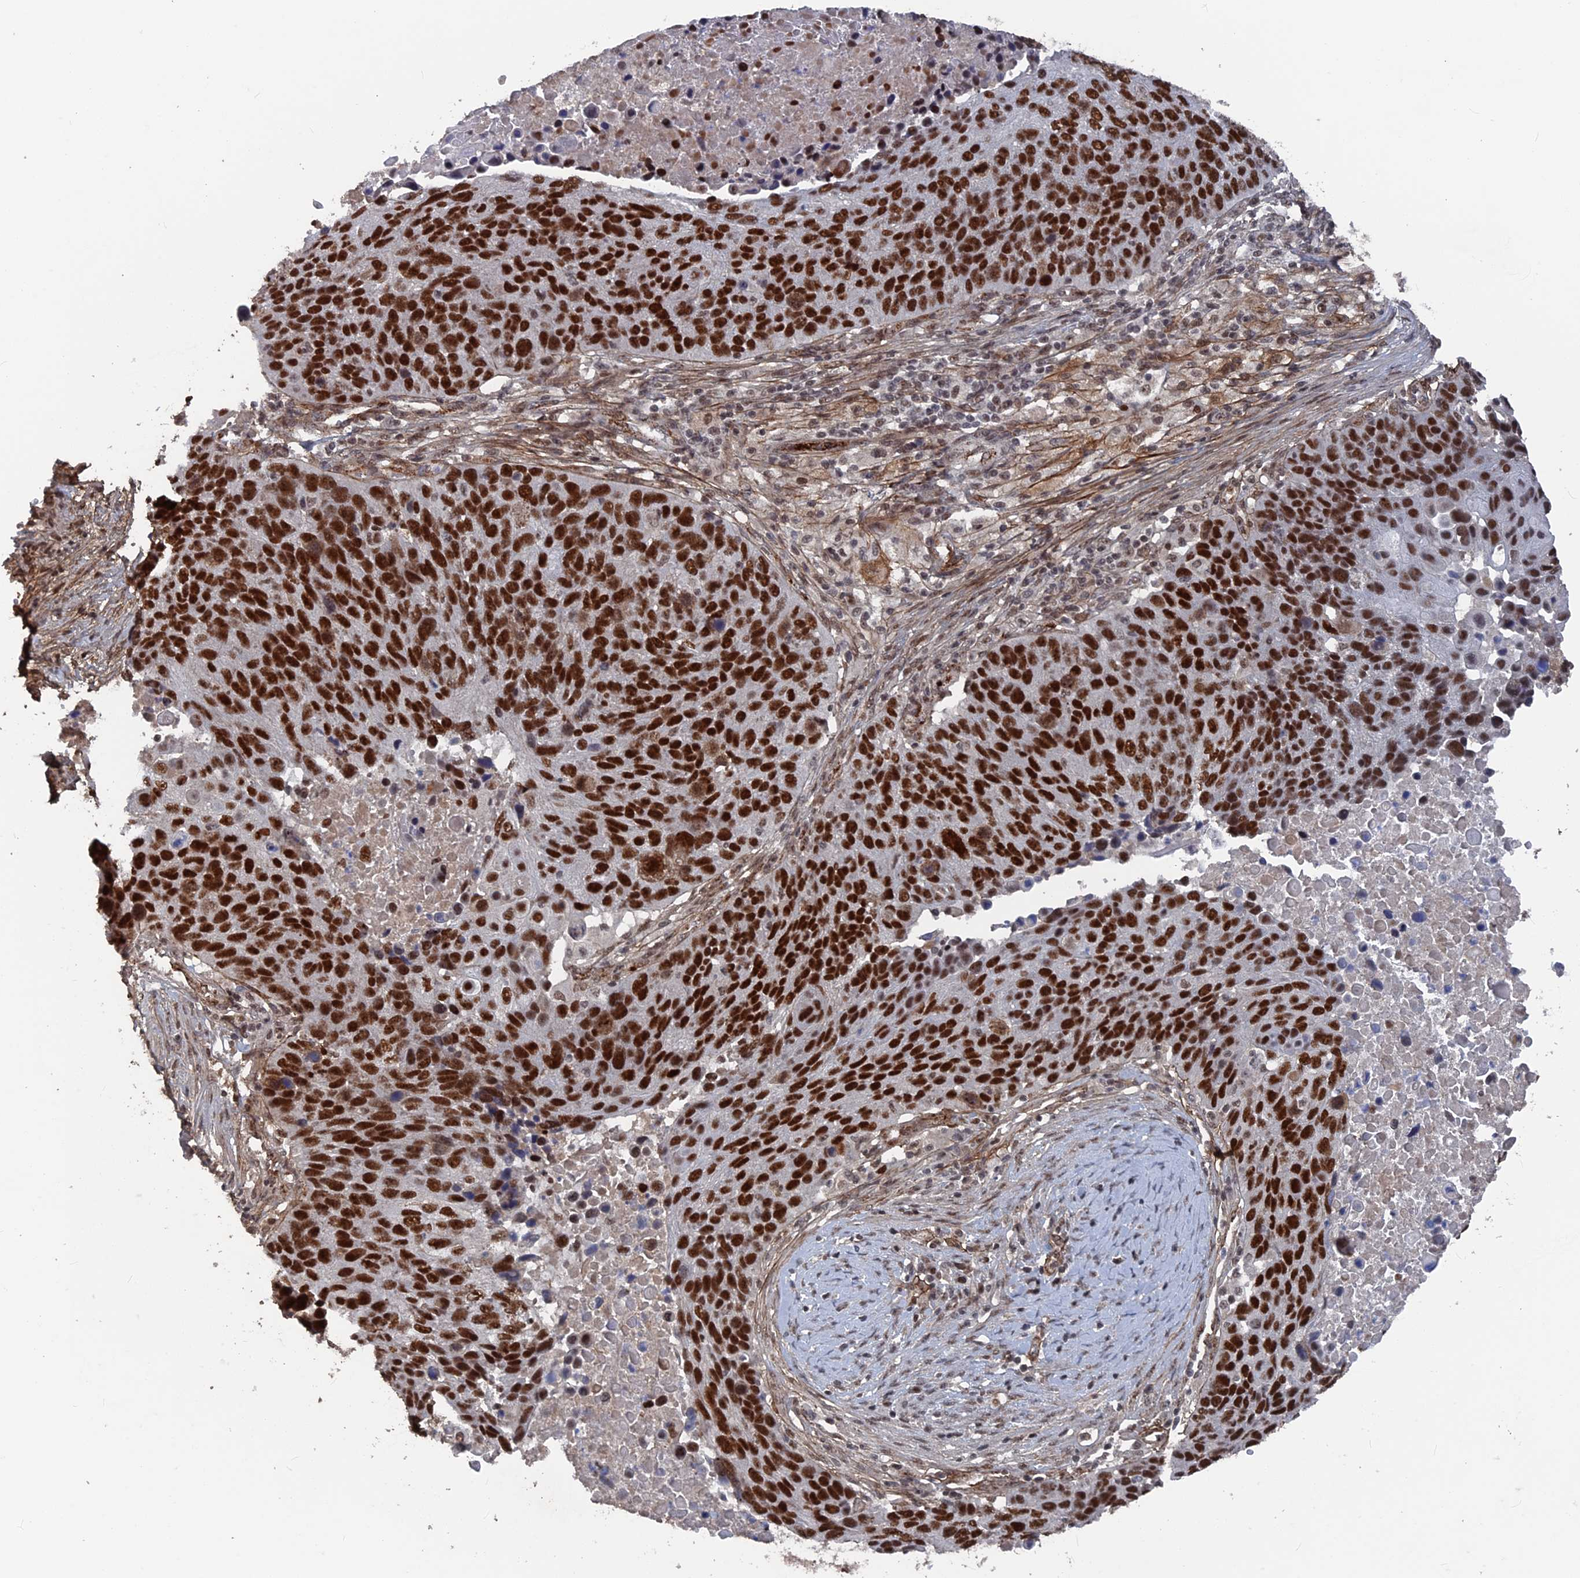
{"staining": {"intensity": "strong", "quantity": ">75%", "location": "nuclear"}, "tissue": "lung cancer", "cell_type": "Tumor cells", "image_type": "cancer", "snomed": [{"axis": "morphology", "description": "Normal tissue, NOS"}, {"axis": "morphology", "description": "Squamous cell carcinoma, NOS"}, {"axis": "topography", "description": "Lymph node"}, {"axis": "topography", "description": "Lung"}], "caption": "IHC of lung cancer (squamous cell carcinoma) reveals high levels of strong nuclear expression in approximately >75% of tumor cells.", "gene": "SH3D21", "patient": {"sex": "male", "age": 66}}